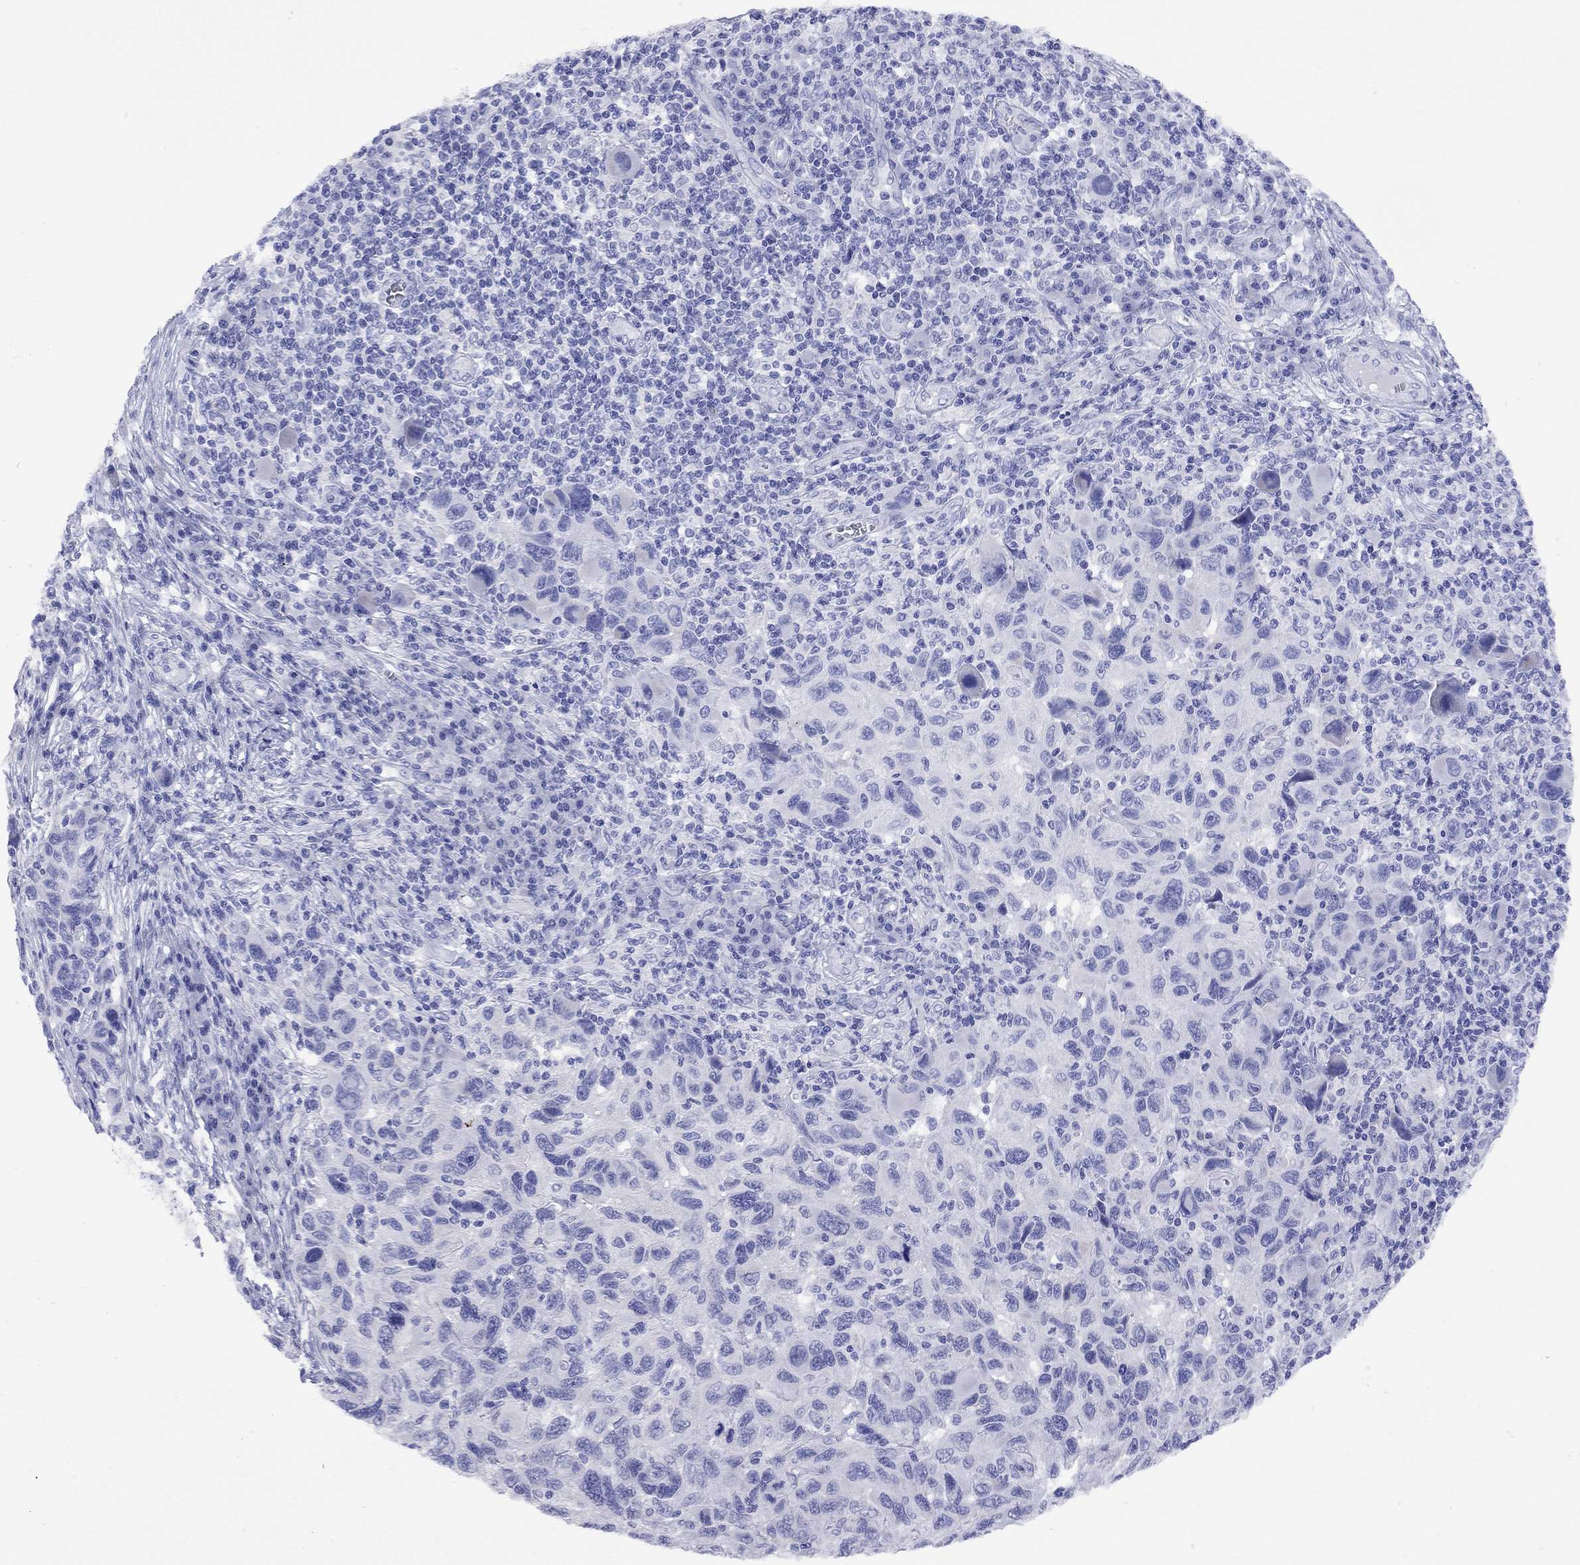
{"staining": {"intensity": "negative", "quantity": "none", "location": "none"}, "tissue": "melanoma", "cell_type": "Tumor cells", "image_type": "cancer", "snomed": [{"axis": "morphology", "description": "Malignant melanoma, NOS"}, {"axis": "topography", "description": "Skin"}], "caption": "Malignant melanoma was stained to show a protein in brown. There is no significant staining in tumor cells.", "gene": "FIGLA", "patient": {"sex": "male", "age": 53}}